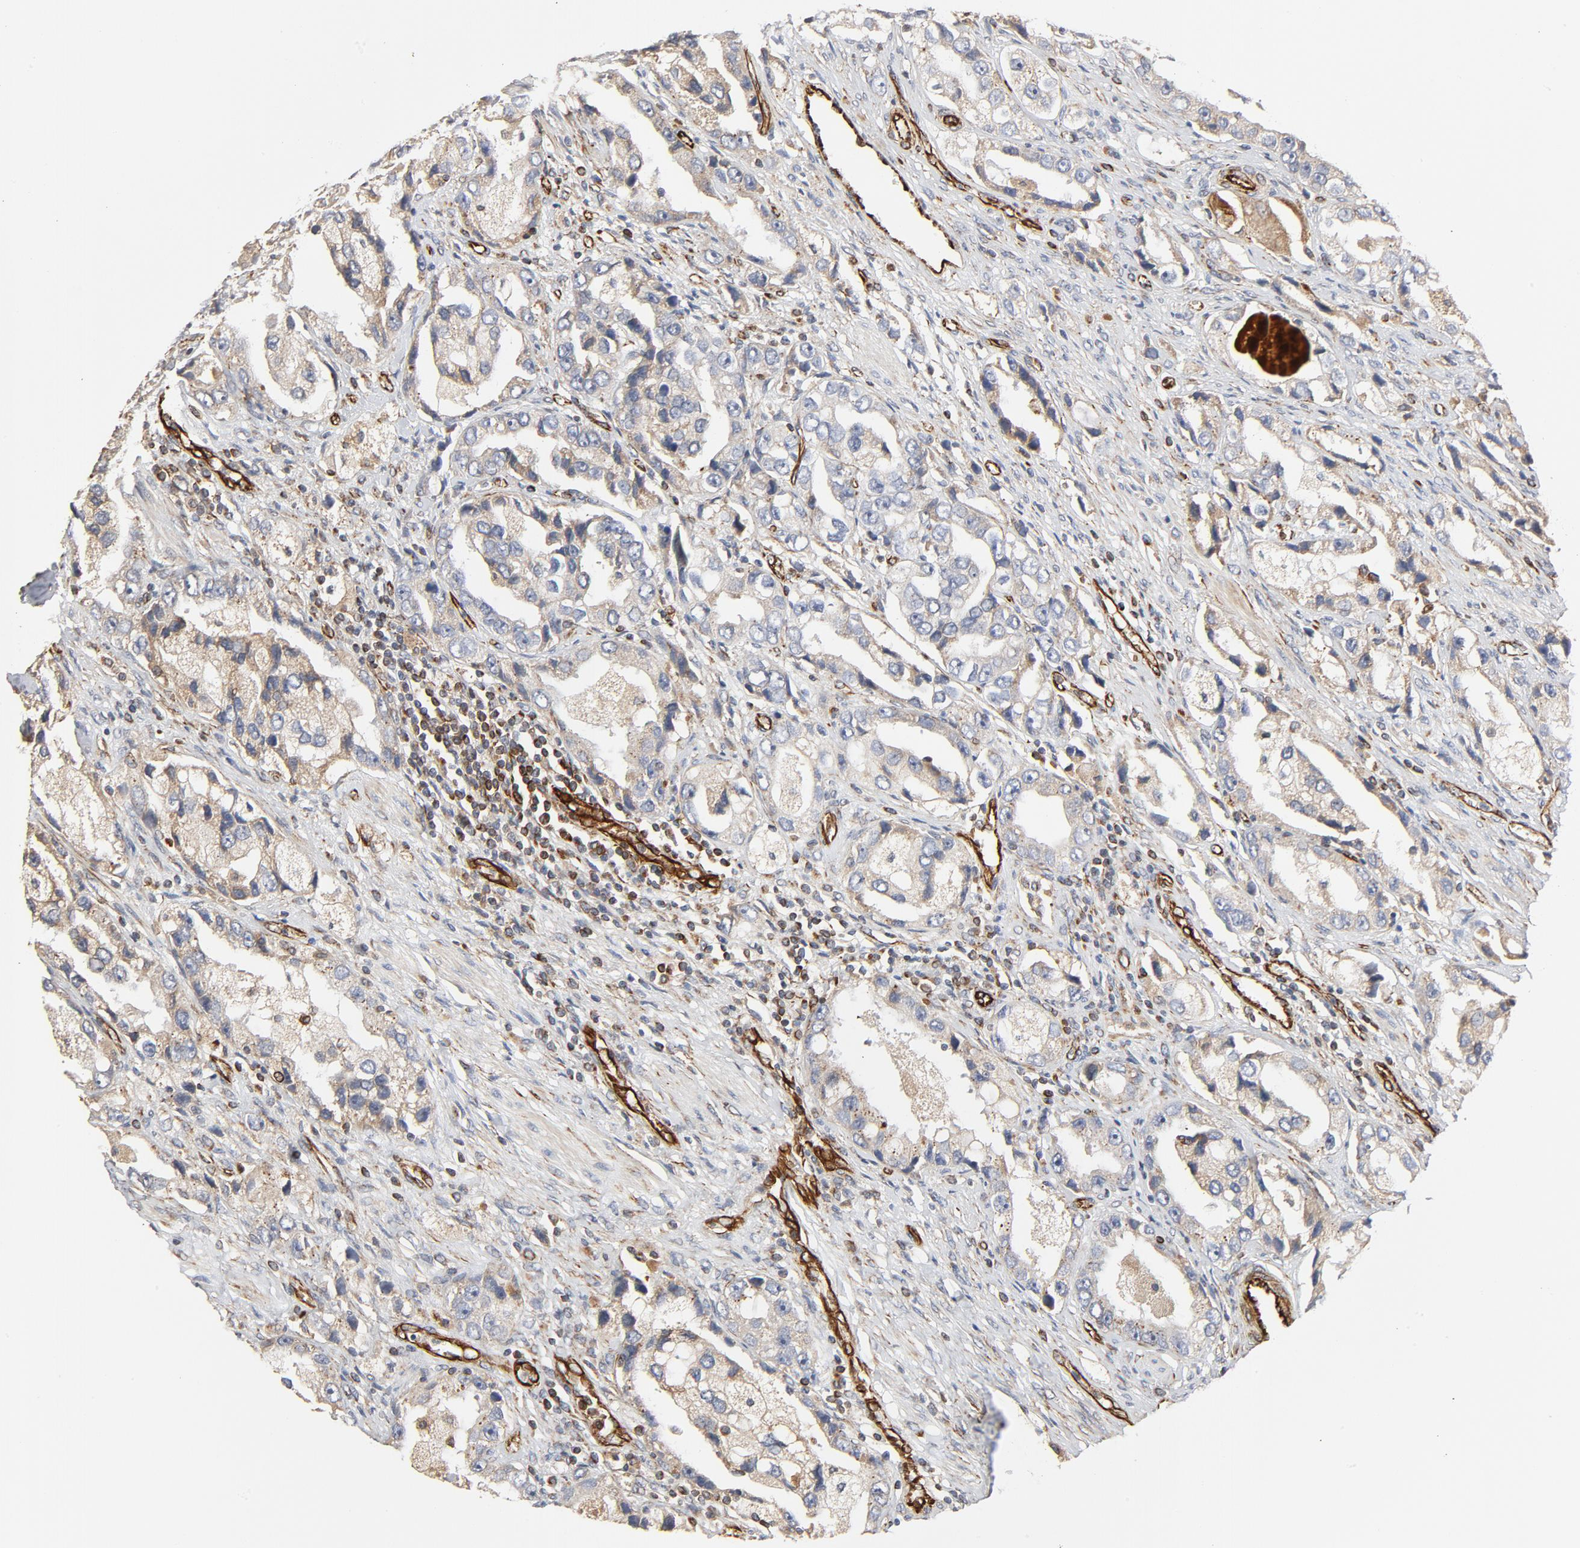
{"staining": {"intensity": "weak", "quantity": ">75%", "location": "cytoplasmic/membranous"}, "tissue": "prostate cancer", "cell_type": "Tumor cells", "image_type": "cancer", "snomed": [{"axis": "morphology", "description": "Adenocarcinoma, High grade"}, {"axis": "topography", "description": "Prostate"}], "caption": "Protein expression analysis of prostate cancer exhibits weak cytoplasmic/membranous staining in about >75% of tumor cells.", "gene": "FAM118A", "patient": {"sex": "male", "age": 63}}